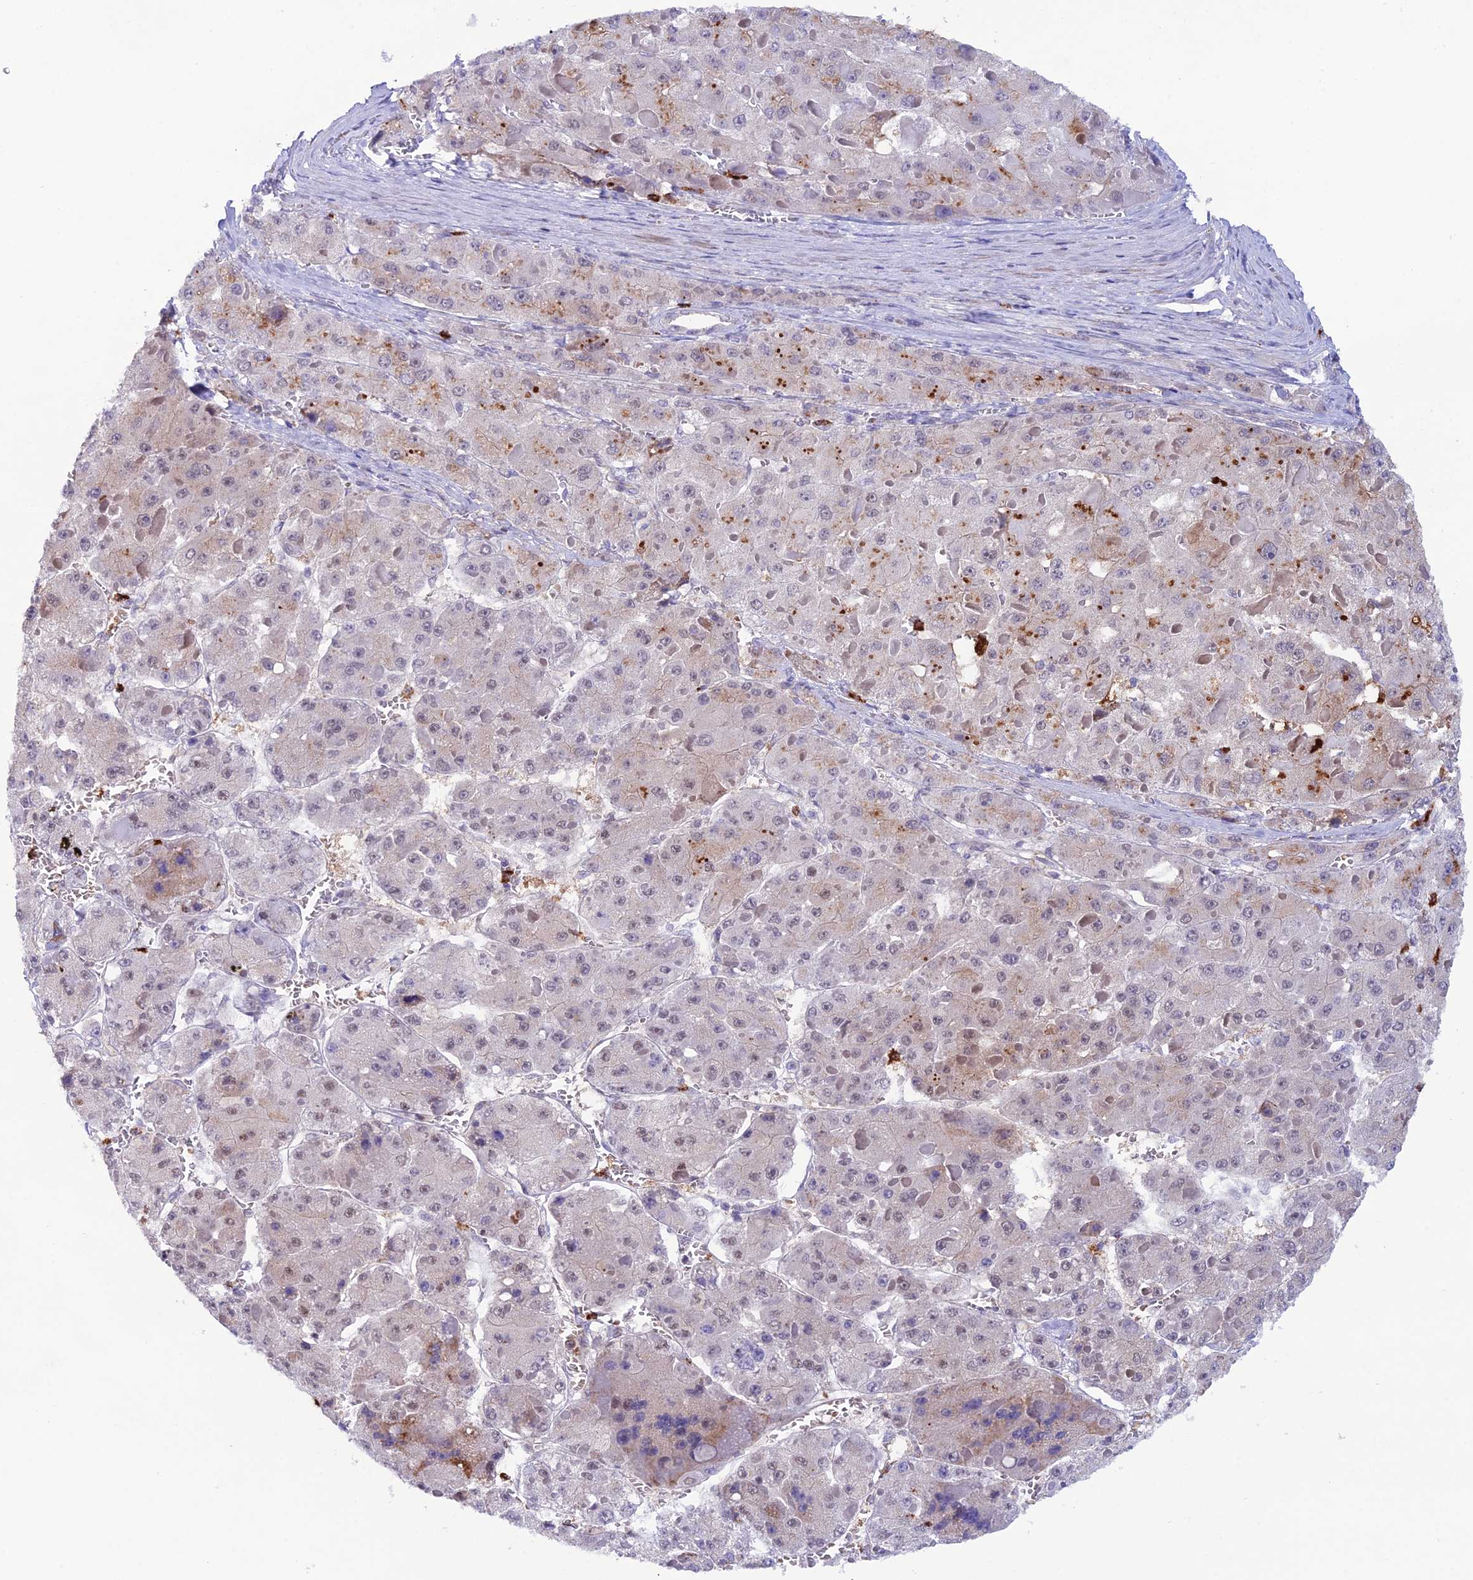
{"staining": {"intensity": "moderate", "quantity": "<25%", "location": "cytoplasmic/membranous"}, "tissue": "liver cancer", "cell_type": "Tumor cells", "image_type": "cancer", "snomed": [{"axis": "morphology", "description": "Carcinoma, Hepatocellular, NOS"}, {"axis": "topography", "description": "Liver"}], "caption": "Immunohistochemical staining of liver hepatocellular carcinoma displays low levels of moderate cytoplasmic/membranous expression in about <25% of tumor cells. (brown staining indicates protein expression, while blue staining denotes nuclei).", "gene": "COL6A6", "patient": {"sex": "female", "age": 73}}